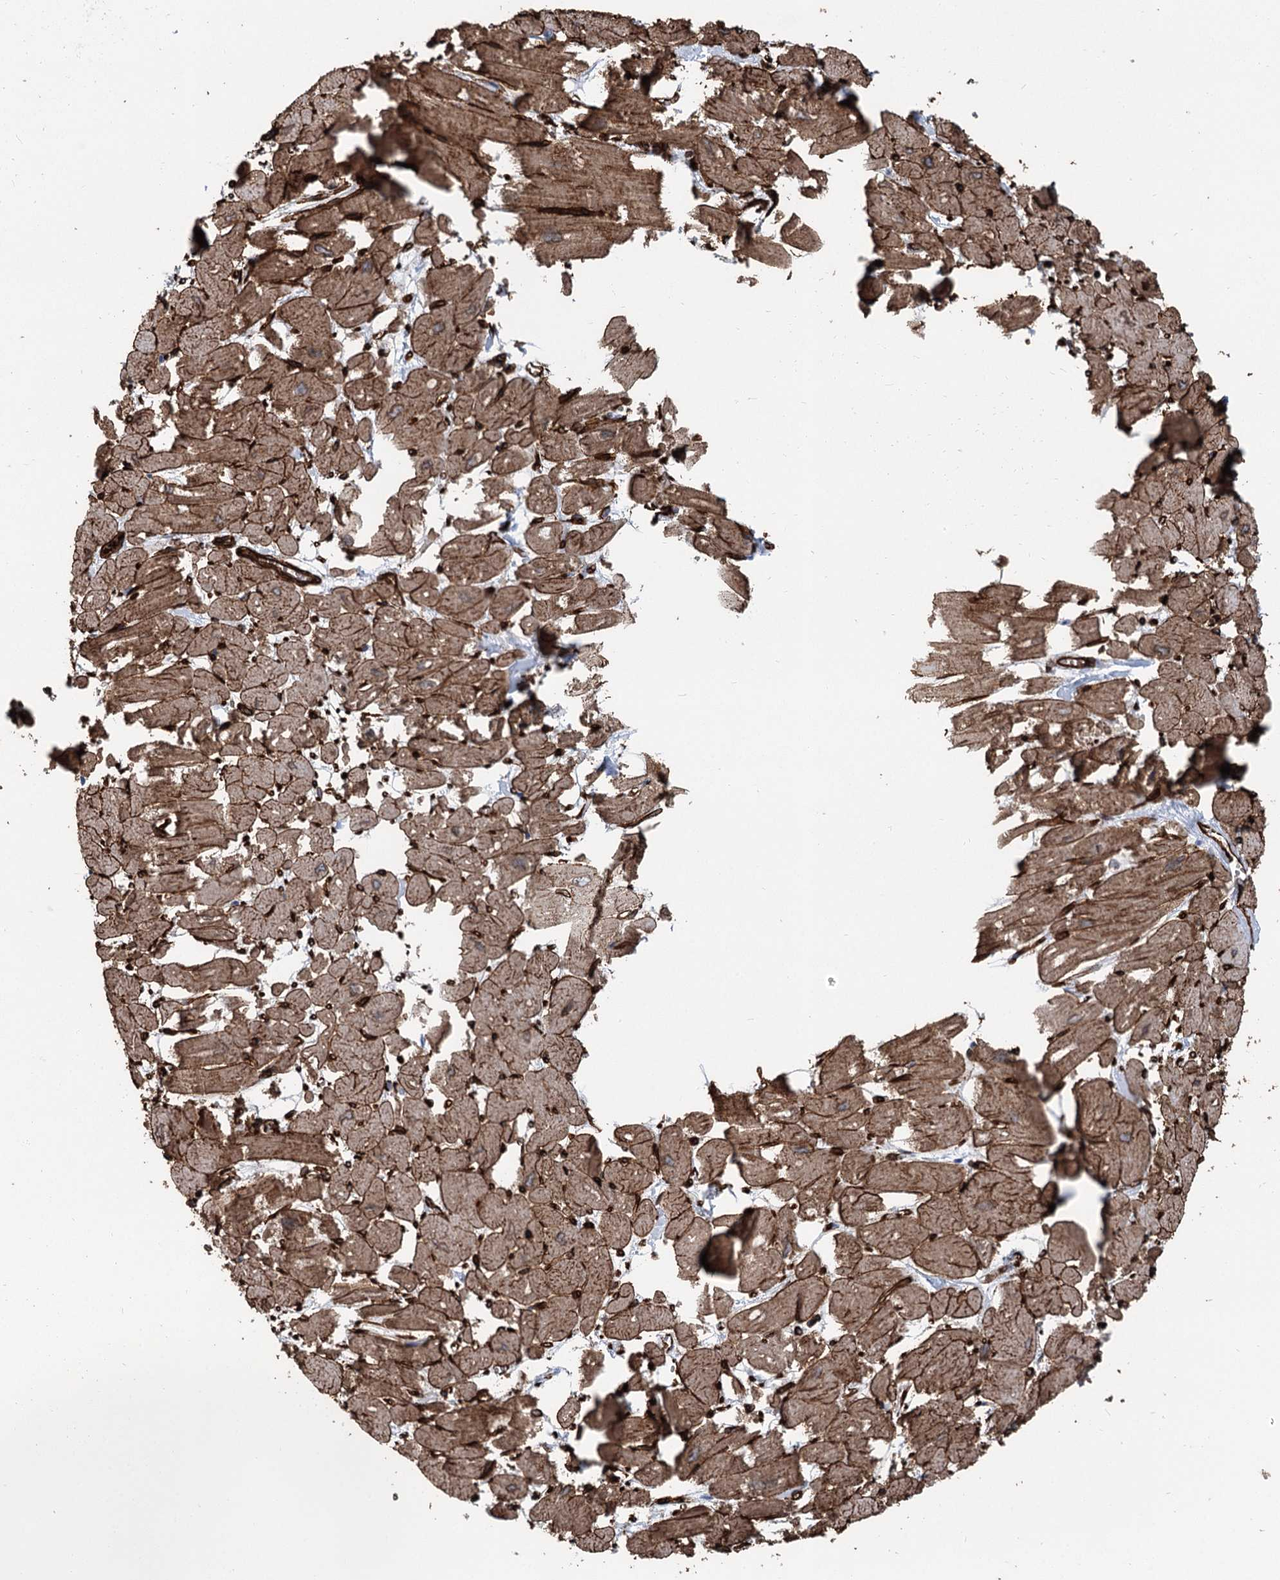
{"staining": {"intensity": "strong", "quantity": ">75%", "location": "cytoplasmic/membranous"}, "tissue": "heart muscle", "cell_type": "Cardiomyocytes", "image_type": "normal", "snomed": [{"axis": "morphology", "description": "Normal tissue, NOS"}, {"axis": "topography", "description": "Heart"}], "caption": "High-power microscopy captured an IHC photomicrograph of normal heart muscle, revealing strong cytoplasmic/membranous positivity in approximately >75% of cardiomyocytes.", "gene": "IQSEC1", "patient": {"sex": "male", "age": 54}}